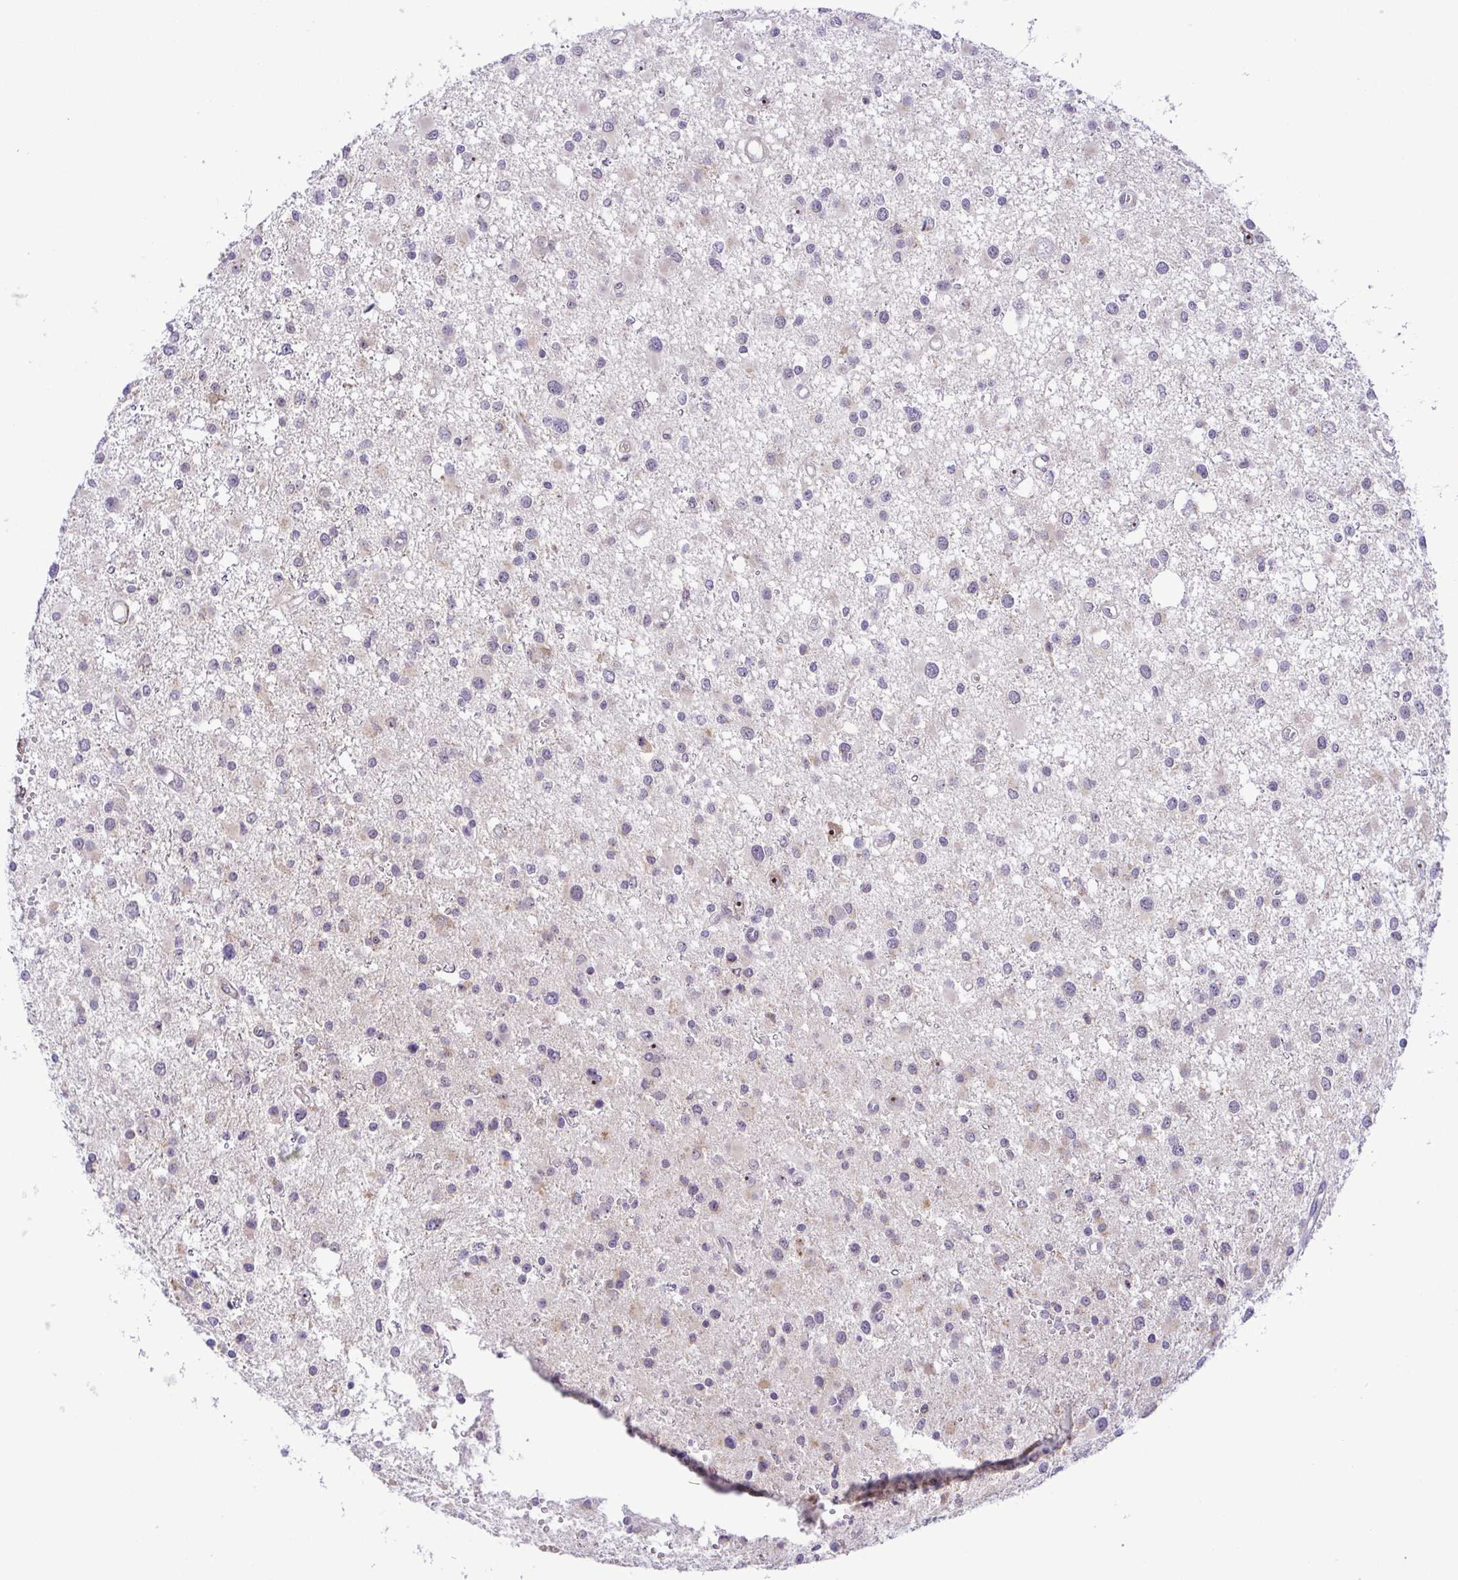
{"staining": {"intensity": "moderate", "quantity": "<25%", "location": "nuclear"}, "tissue": "glioma", "cell_type": "Tumor cells", "image_type": "cancer", "snomed": [{"axis": "morphology", "description": "Glioma, malignant, High grade"}, {"axis": "topography", "description": "Brain"}], "caption": "This is a histology image of immunohistochemistry (IHC) staining of glioma, which shows moderate staining in the nuclear of tumor cells.", "gene": "RSL24D1", "patient": {"sex": "male", "age": 54}}